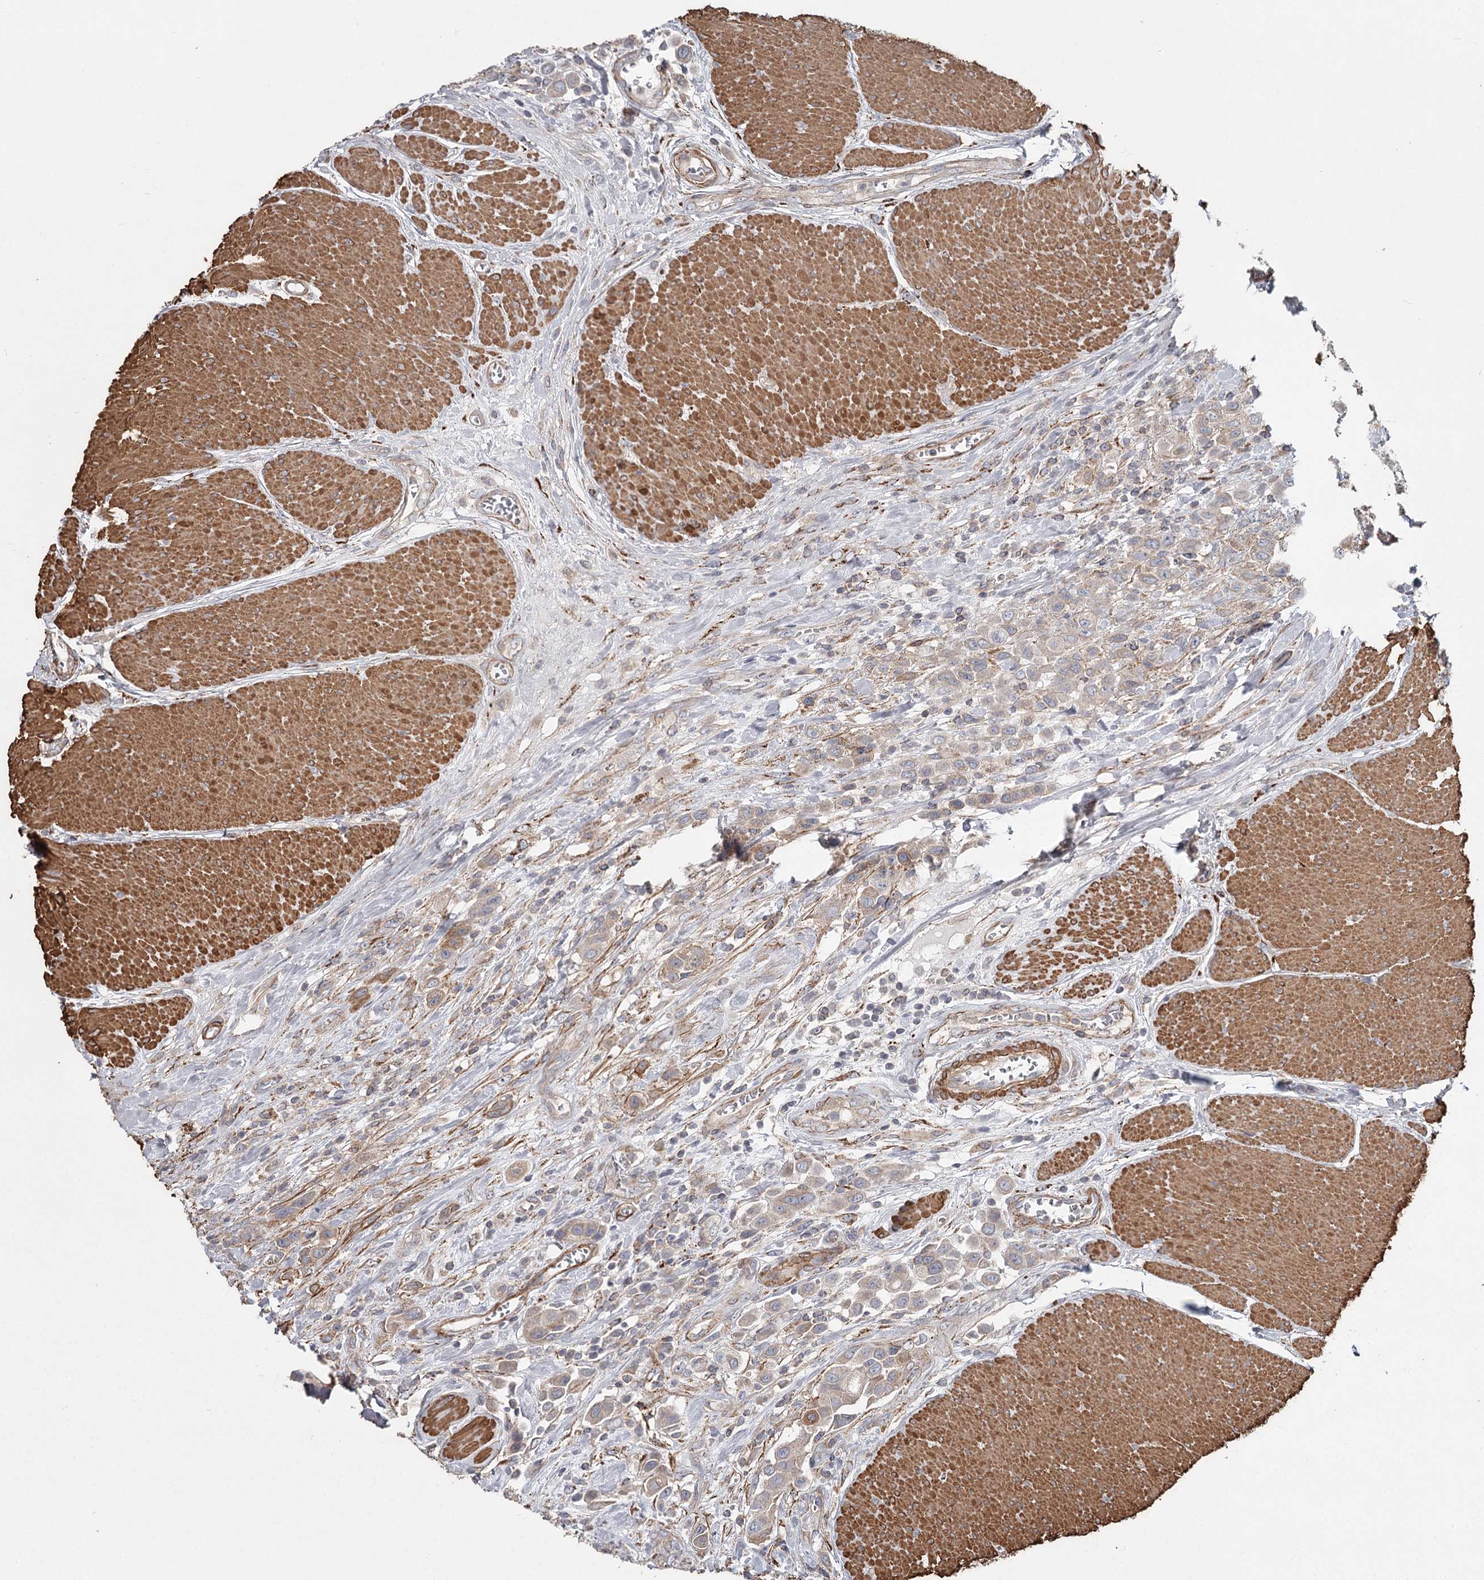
{"staining": {"intensity": "weak", "quantity": "<25%", "location": "cytoplasmic/membranous"}, "tissue": "urothelial cancer", "cell_type": "Tumor cells", "image_type": "cancer", "snomed": [{"axis": "morphology", "description": "Urothelial carcinoma, High grade"}, {"axis": "topography", "description": "Urinary bladder"}], "caption": "High power microscopy histopathology image of an IHC image of high-grade urothelial carcinoma, revealing no significant positivity in tumor cells.", "gene": "DHRS9", "patient": {"sex": "male", "age": 50}}